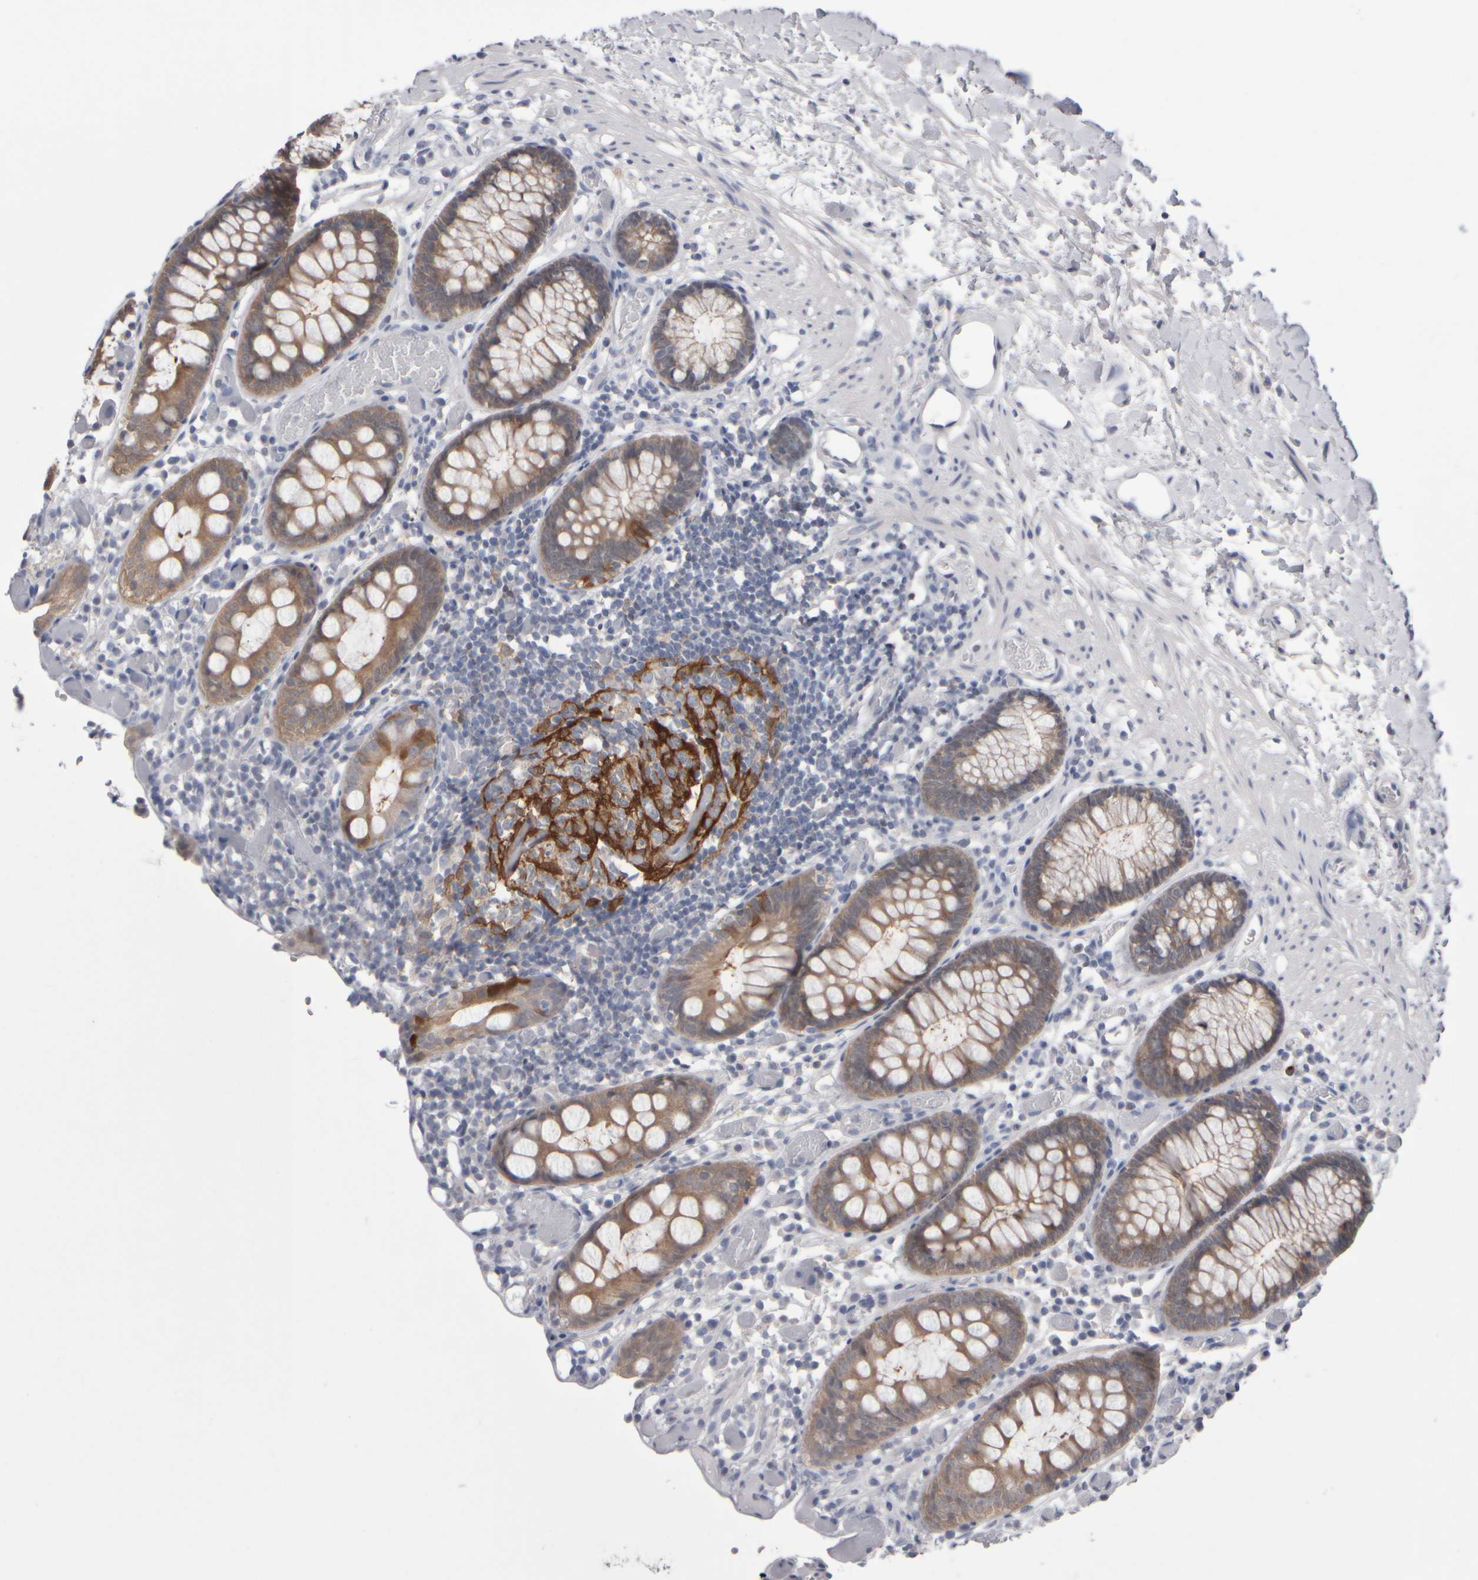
{"staining": {"intensity": "negative", "quantity": "none", "location": "none"}, "tissue": "colon", "cell_type": "Endothelial cells", "image_type": "normal", "snomed": [{"axis": "morphology", "description": "Normal tissue, NOS"}, {"axis": "topography", "description": "Colon"}], "caption": "This is an immunohistochemistry (IHC) micrograph of normal colon. There is no staining in endothelial cells.", "gene": "EPHX2", "patient": {"sex": "male", "age": 14}}